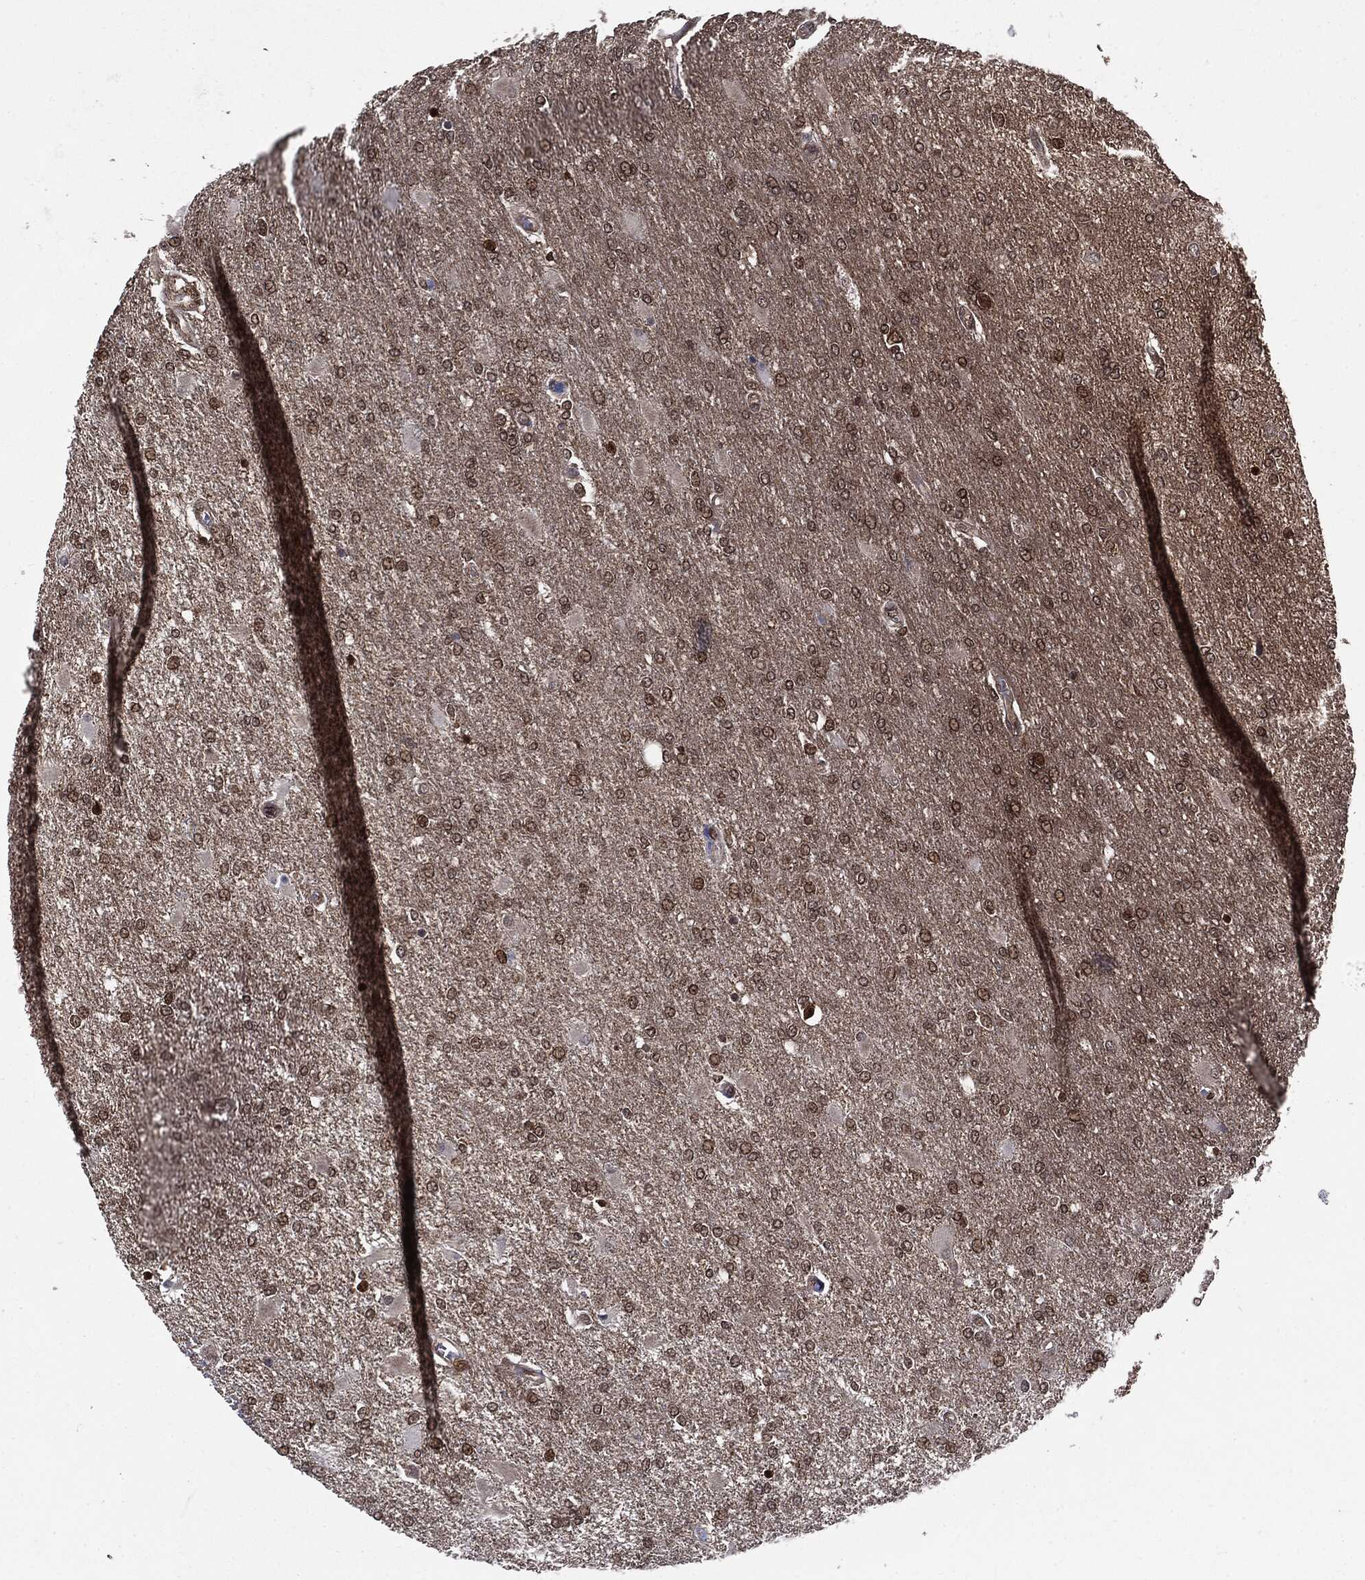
{"staining": {"intensity": "weak", "quantity": "25%-75%", "location": "nuclear"}, "tissue": "glioma", "cell_type": "Tumor cells", "image_type": "cancer", "snomed": [{"axis": "morphology", "description": "Glioma, malignant, High grade"}, {"axis": "topography", "description": "Cerebral cortex"}], "caption": "High-power microscopy captured an immunohistochemistry (IHC) image of glioma, revealing weak nuclear positivity in approximately 25%-75% of tumor cells.", "gene": "PTPA", "patient": {"sex": "male", "age": 79}}